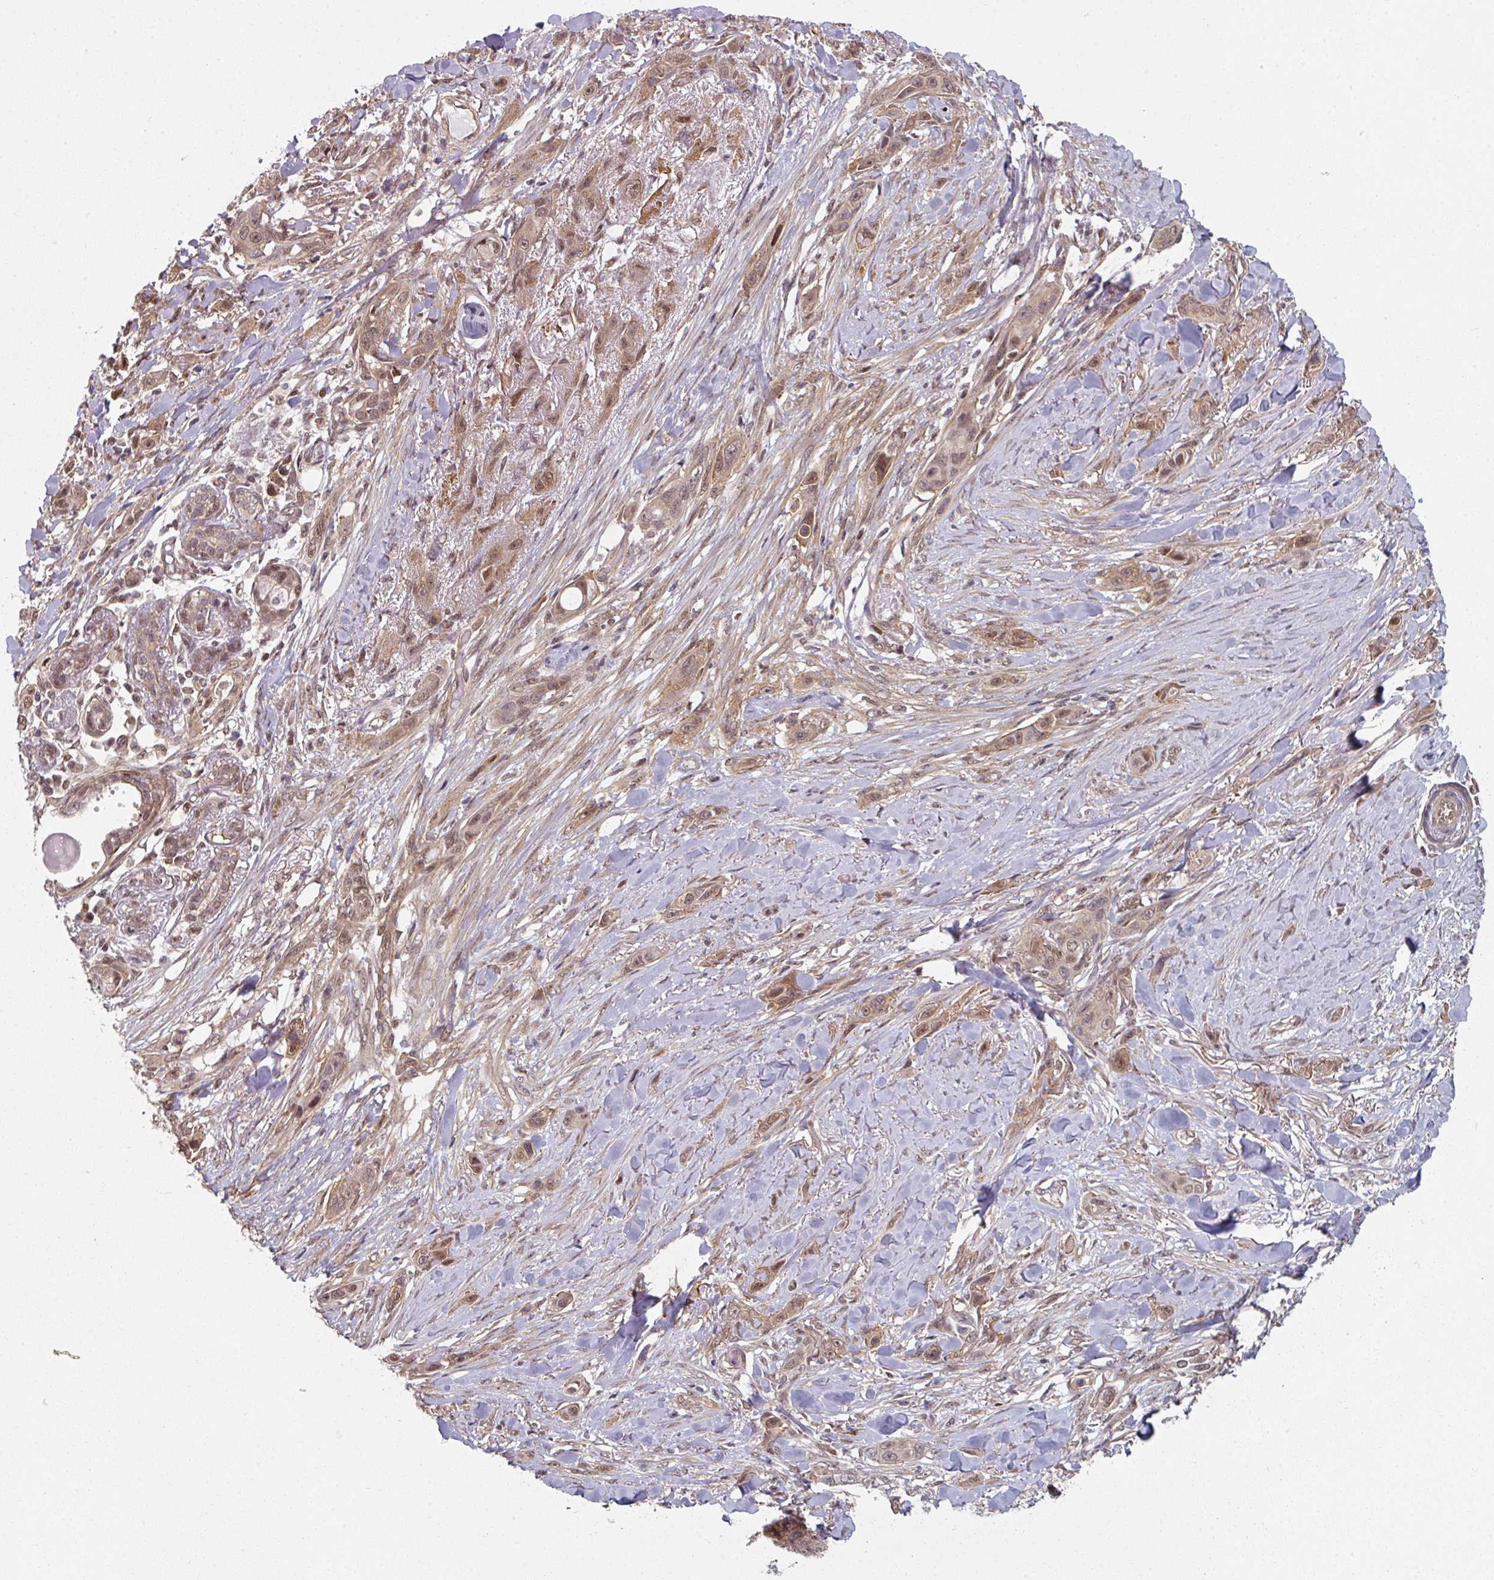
{"staining": {"intensity": "moderate", "quantity": "25%-75%", "location": "cytoplasmic/membranous,nuclear"}, "tissue": "skin cancer", "cell_type": "Tumor cells", "image_type": "cancer", "snomed": [{"axis": "morphology", "description": "Squamous cell carcinoma, NOS"}, {"axis": "topography", "description": "Skin"}], "caption": "A high-resolution micrograph shows immunohistochemistry staining of skin cancer (squamous cell carcinoma), which exhibits moderate cytoplasmic/membranous and nuclear staining in about 25%-75% of tumor cells.", "gene": "PSME3IP1", "patient": {"sex": "female", "age": 69}}